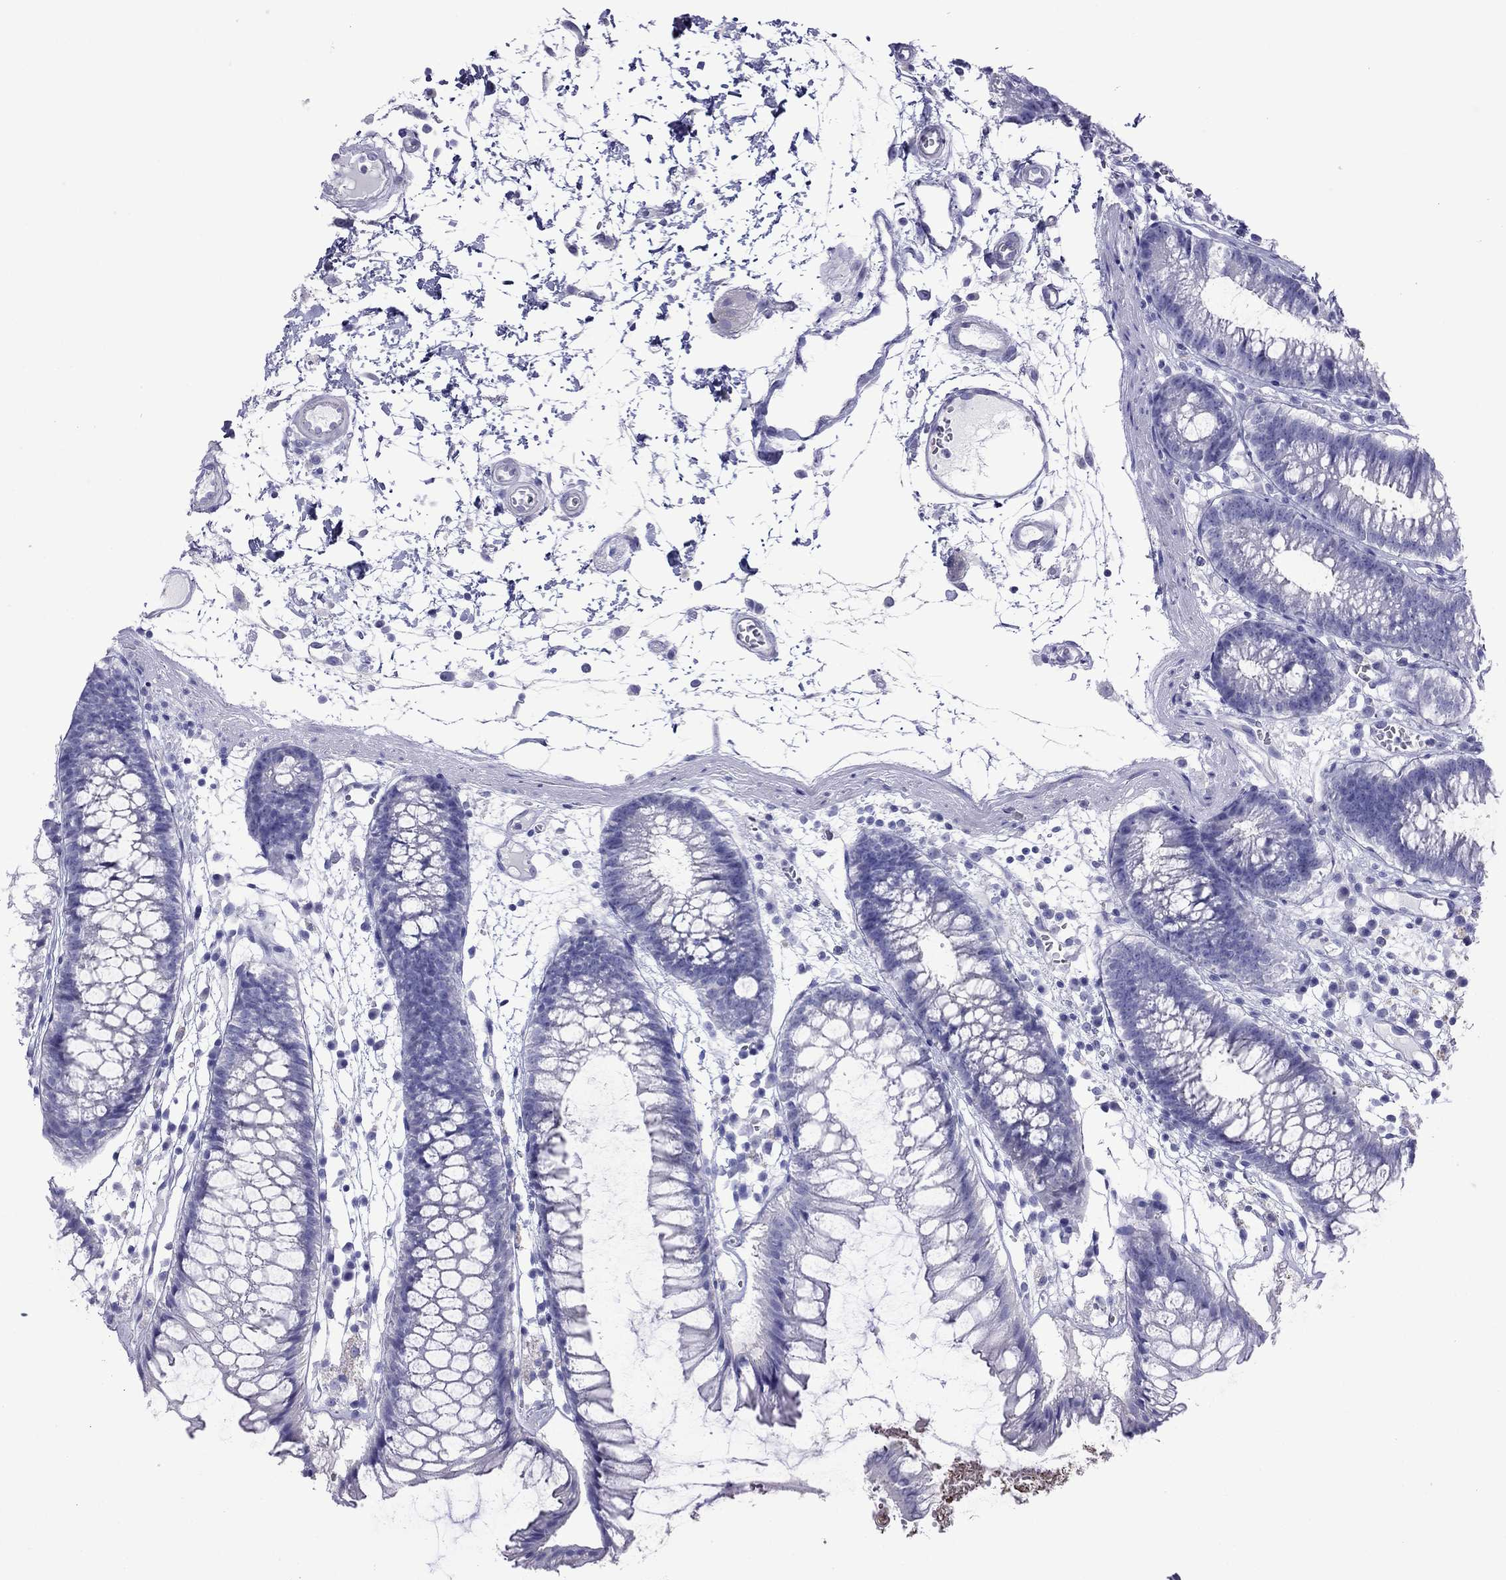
{"staining": {"intensity": "negative", "quantity": "none", "location": "none"}, "tissue": "colon", "cell_type": "Endothelial cells", "image_type": "normal", "snomed": [{"axis": "morphology", "description": "Normal tissue, NOS"}, {"axis": "morphology", "description": "Adenocarcinoma, NOS"}, {"axis": "topography", "description": "Colon"}], "caption": "Endothelial cells are negative for protein expression in benign human colon. The staining was performed using DAB to visualize the protein expression in brown, while the nuclei were stained in blue with hematoxylin (Magnification: 20x).", "gene": "PCDHA6", "patient": {"sex": "male", "age": 65}}